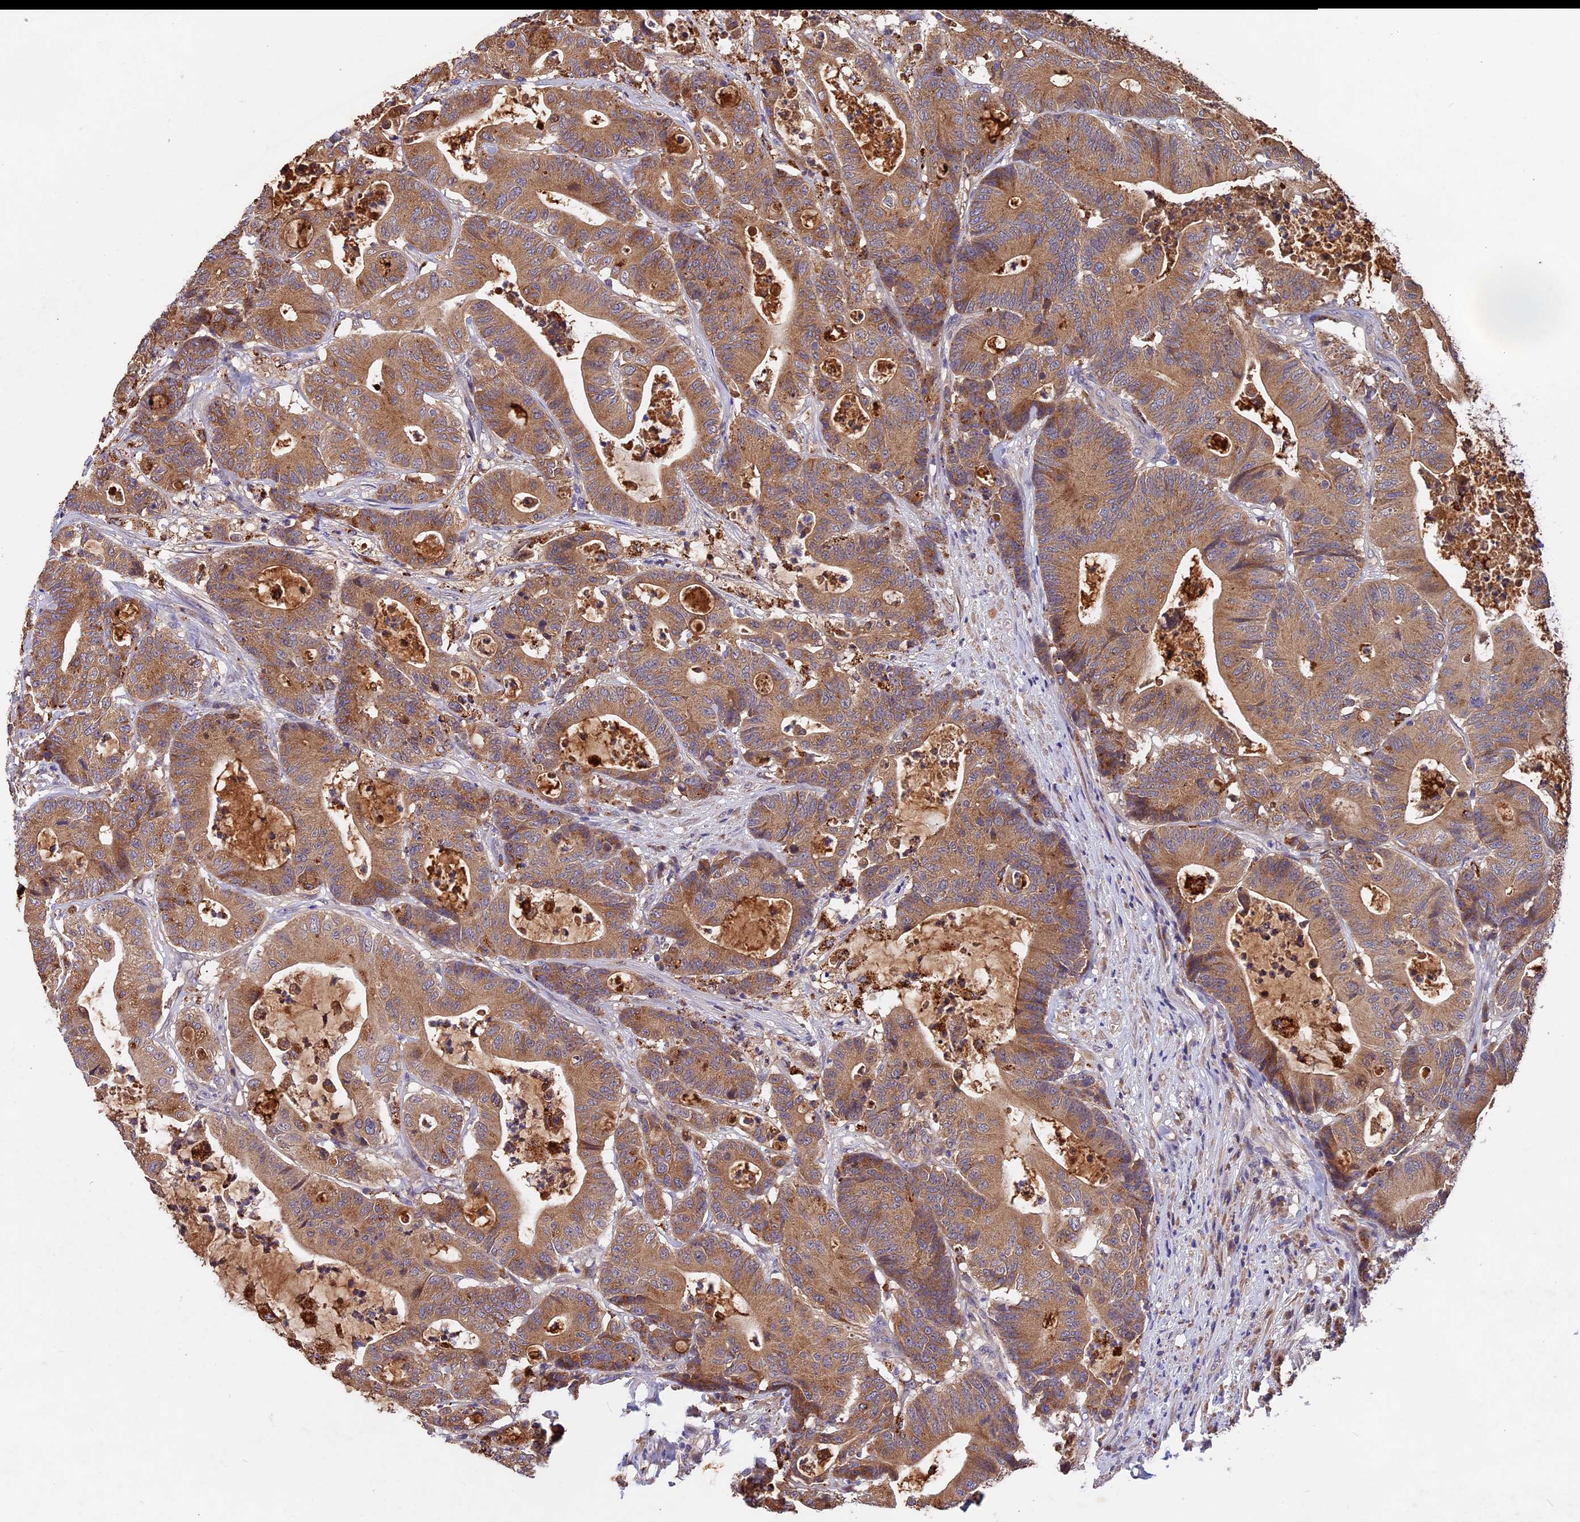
{"staining": {"intensity": "moderate", "quantity": ">75%", "location": "cytoplasmic/membranous"}, "tissue": "colorectal cancer", "cell_type": "Tumor cells", "image_type": "cancer", "snomed": [{"axis": "morphology", "description": "Adenocarcinoma, NOS"}, {"axis": "topography", "description": "Colon"}], "caption": "Colorectal cancer (adenocarcinoma) stained with IHC reveals moderate cytoplasmic/membranous expression in about >75% of tumor cells. (brown staining indicates protein expression, while blue staining denotes nuclei).", "gene": "COPE", "patient": {"sex": "female", "age": 84}}